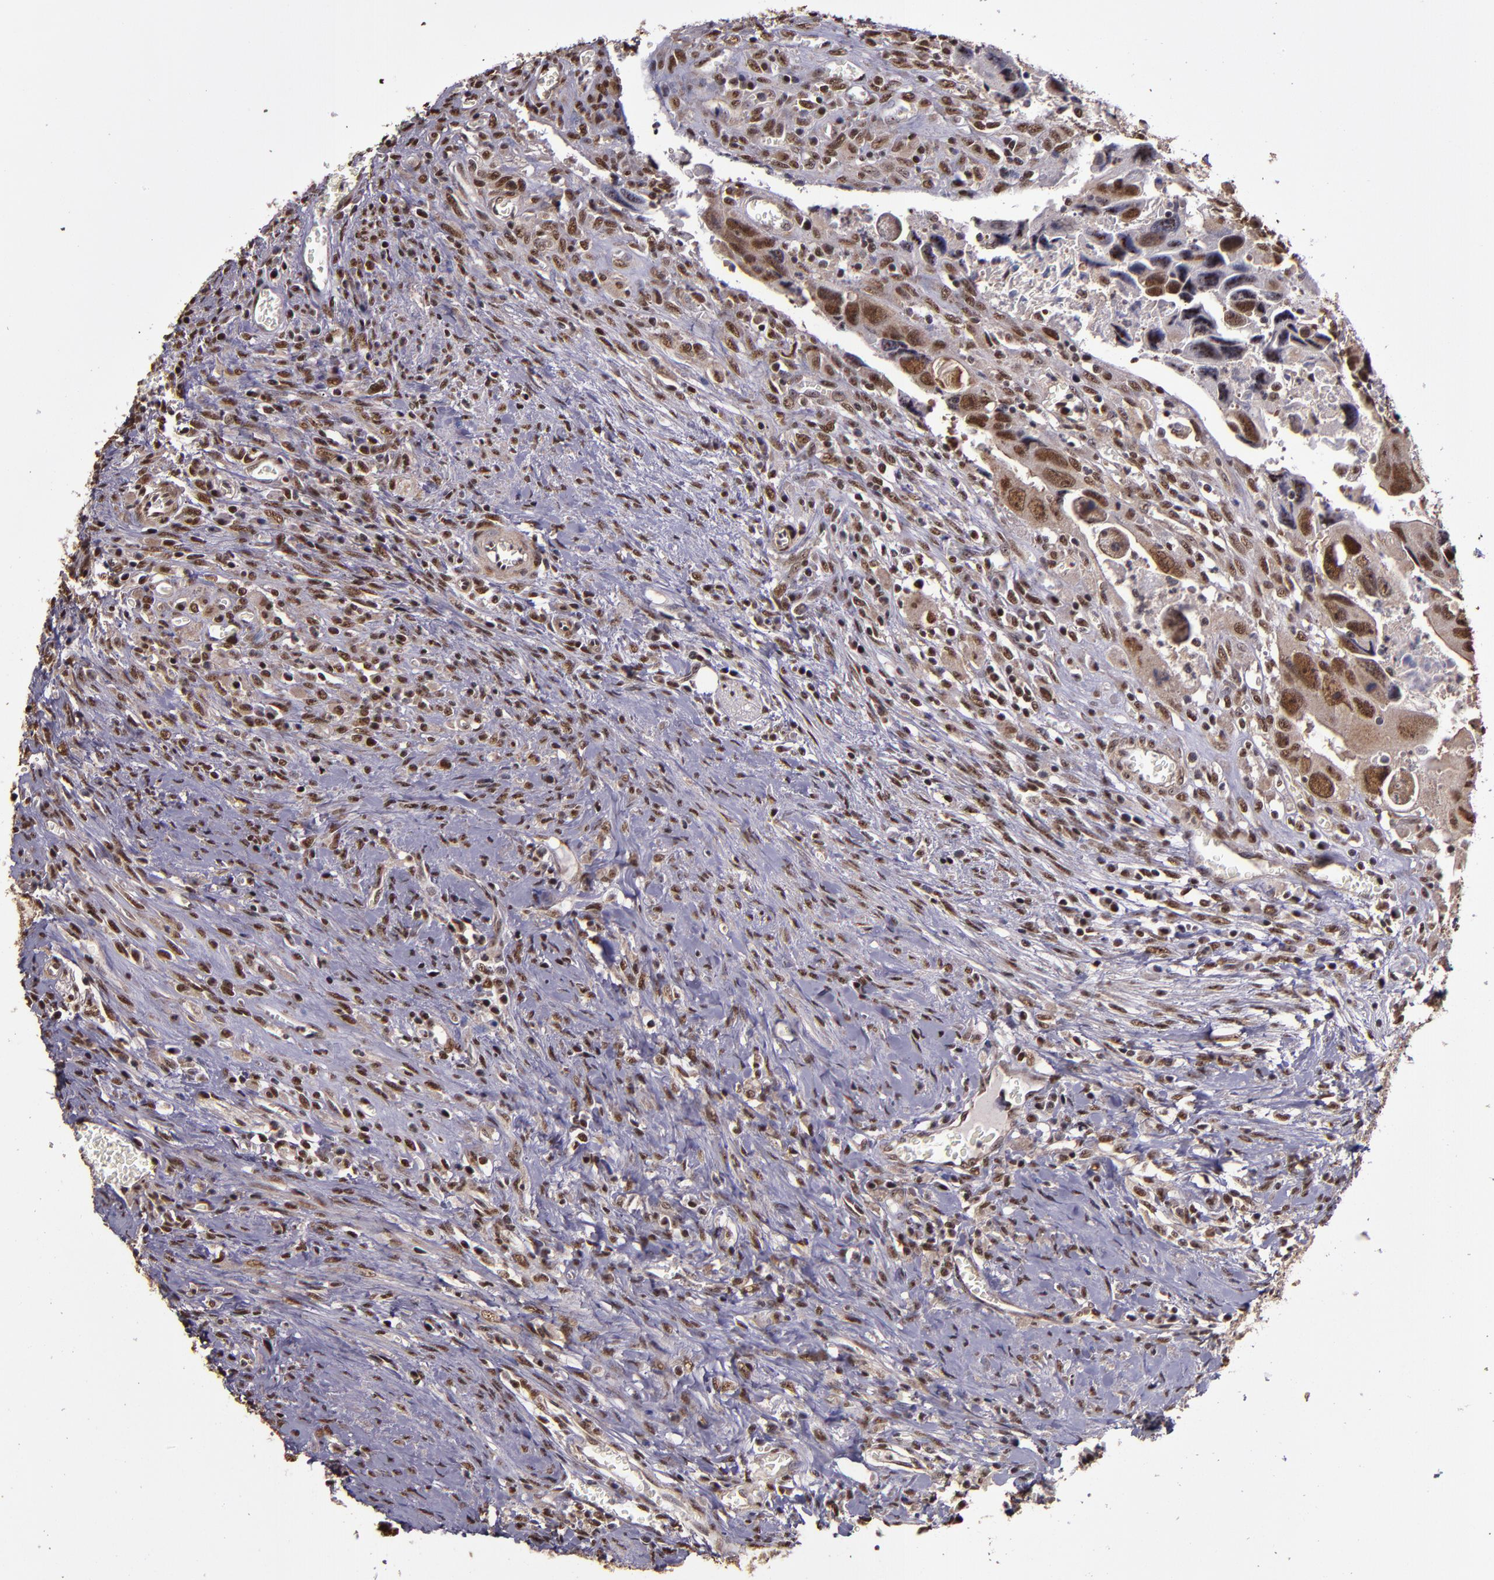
{"staining": {"intensity": "moderate", "quantity": ">75%", "location": "cytoplasmic/membranous,nuclear"}, "tissue": "colorectal cancer", "cell_type": "Tumor cells", "image_type": "cancer", "snomed": [{"axis": "morphology", "description": "Adenocarcinoma, NOS"}, {"axis": "topography", "description": "Rectum"}], "caption": "Colorectal adenocarcinoma stained for a protein demonstrates moderate cytoplasmic/membranous and nuclear positivity in tumor cells.", "gene": "CECR2", "patient": {"sex": "male", "age": 70}}